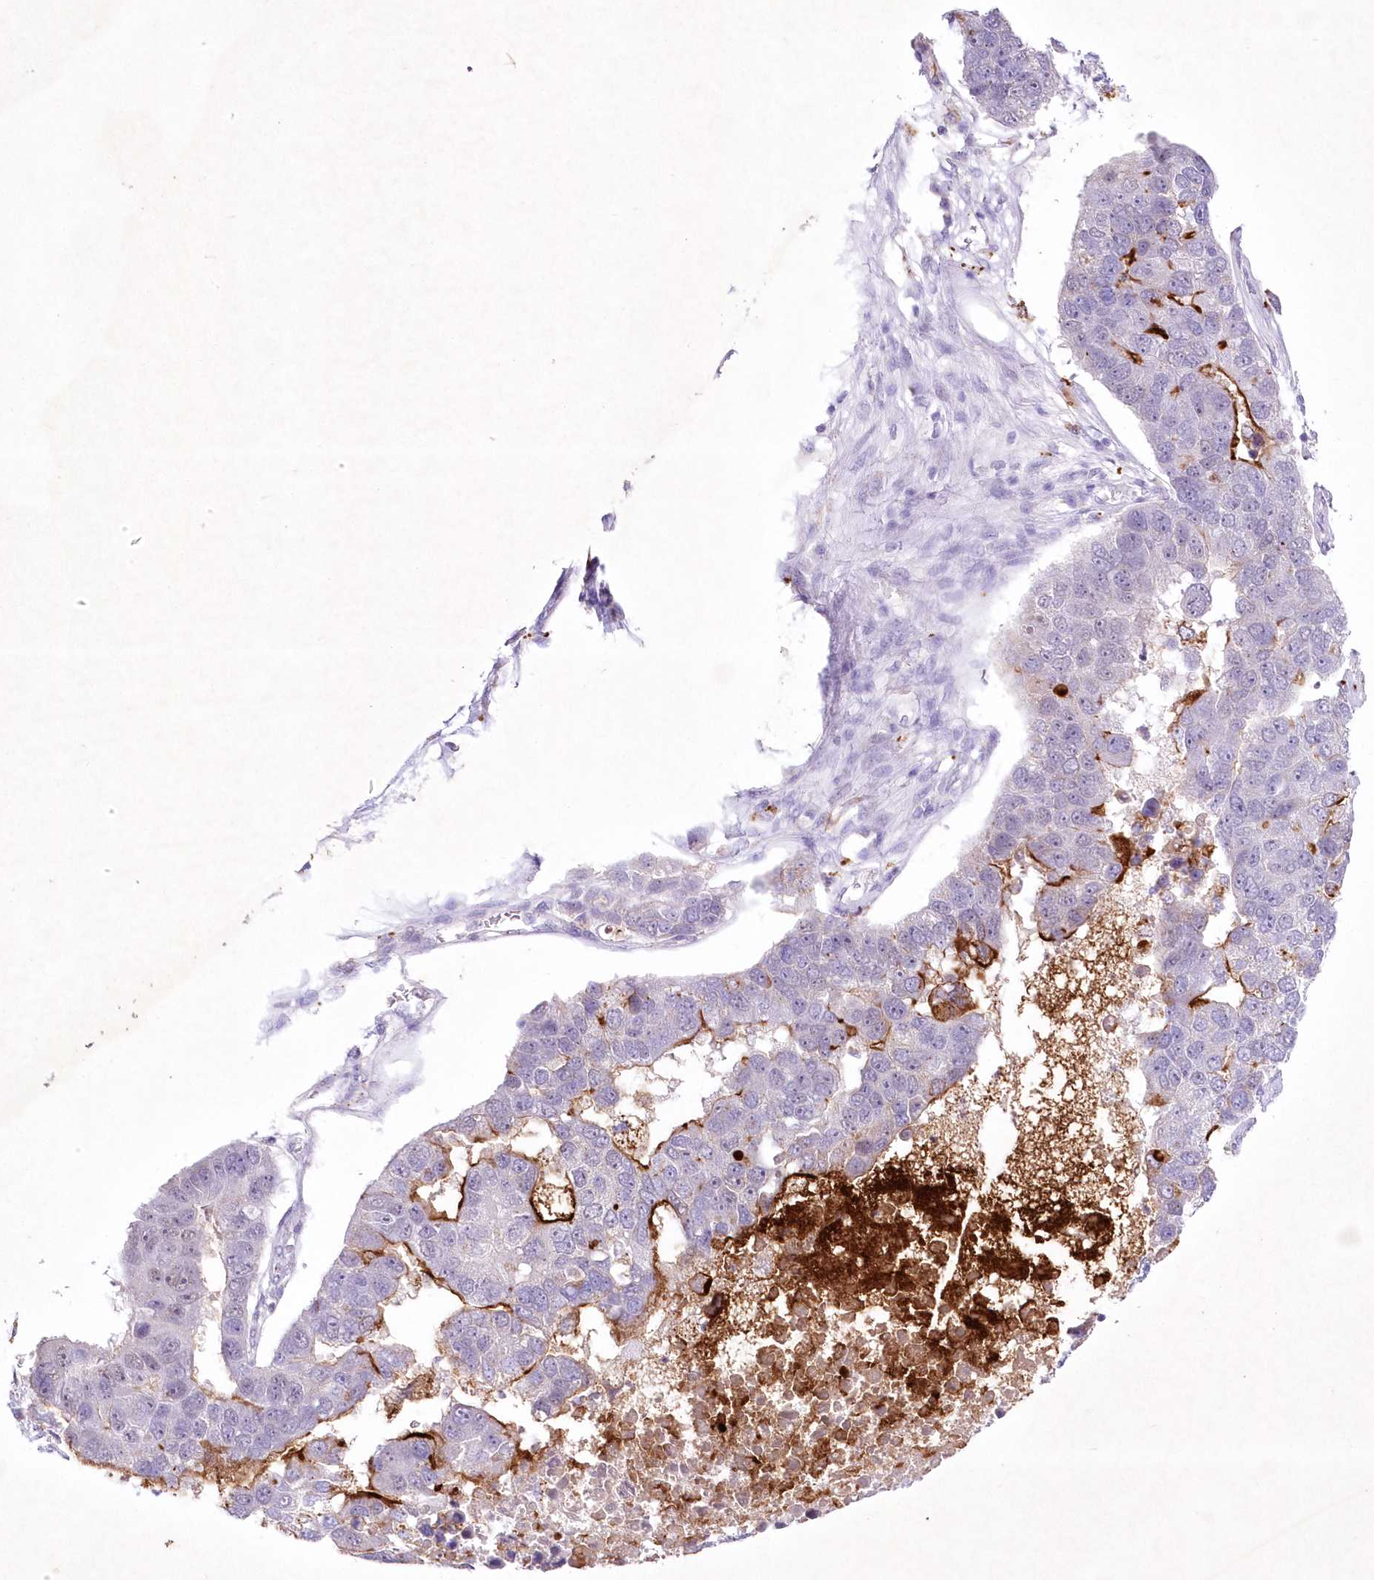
{"staining": {"intensity": "strong", "quantity": "<25%", "location": "cytoplasmic/membranous"}, "tissue": "pancreatic cancer", "cell_type": "Tumor cells", "image_type": "cancer", "snomed": [{"axis": "morphology", "description": "Adenocarcinoma, NOS"}, {"axis": "topography", "description": "Pancreas"}], "caption": "Brown immunohistochemical staining in pancreatic adenocarcinoma demonstrates strong cytoplasmic/membranous staining in about <25% of tumor cells.", "gene": "RBM27", "patient": {"sex": "female", "age": 61}}